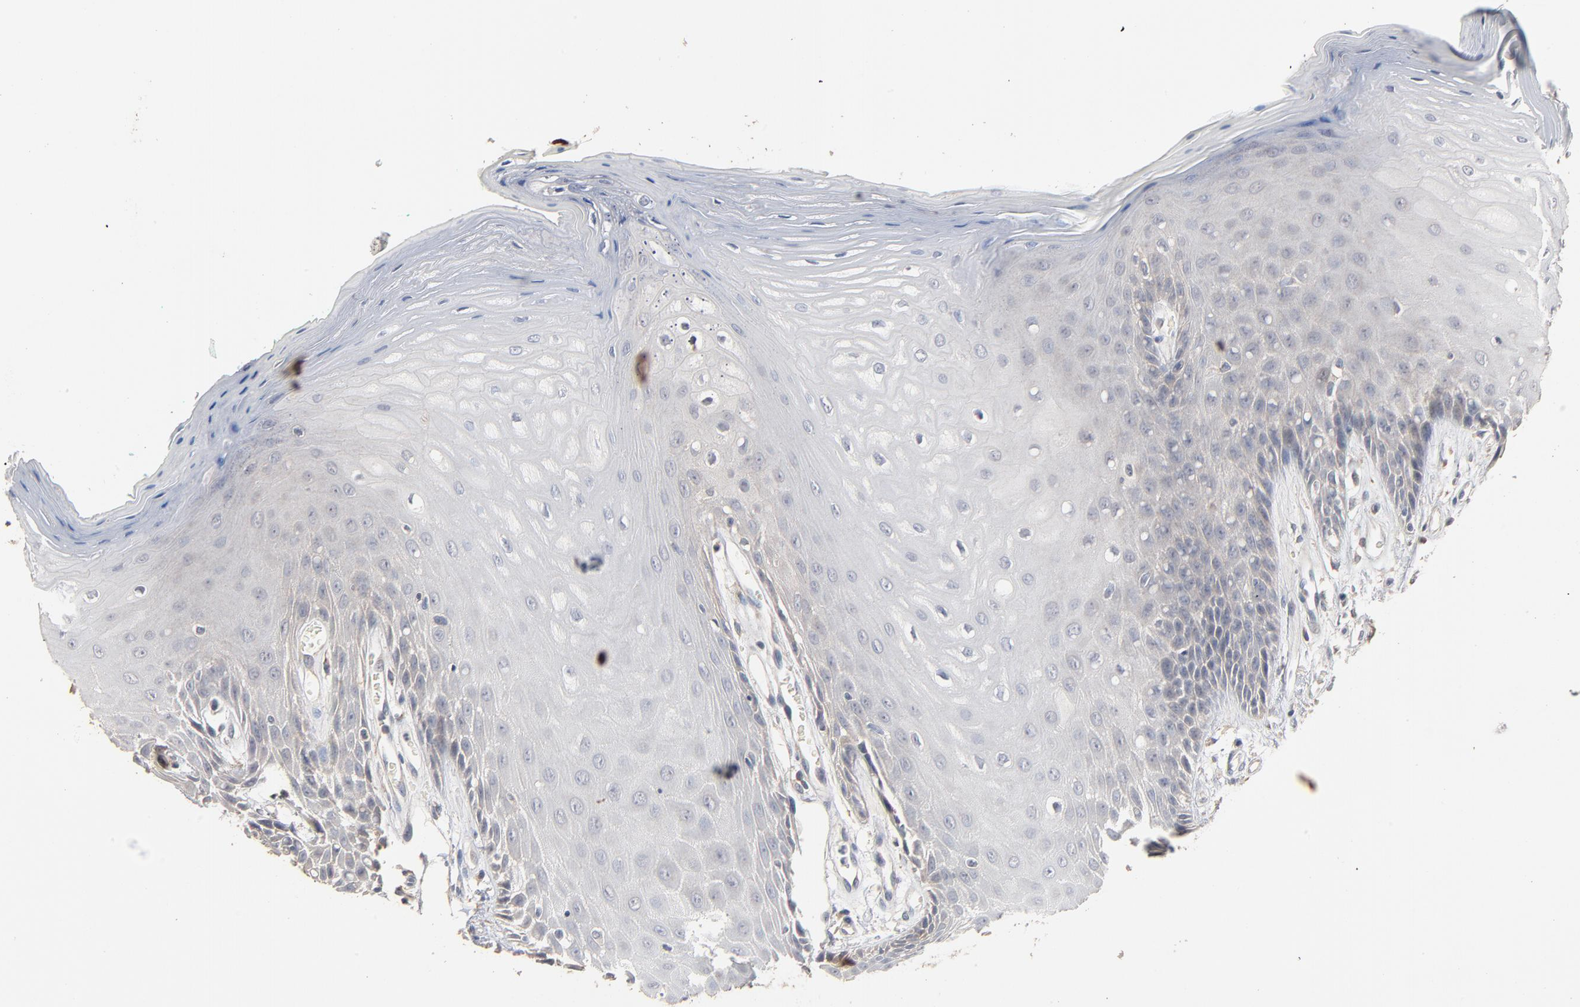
{"staining": {"intensity": "negative", "quantity": "none", "location": "none"}, "tissue": "oral mucosa", "cell_type": "Squamous epithelial cells", "image_type": "normal", "snomed": [{"axis": "morphology", "description": "Normal tissue, NOS"}, {"axis": "morphology", "description": "Squamous cell carcinoma, NOS"}, {"axis": "topography", "description": "Skeletal muscle"}, {"axis": "topography", "description": "Oral tissue"}, {"axis": "topography", "description": "Head-Neck"}], "caption": "Immunohistochemistry (IHC) photomicrograph of unremarkable human oral mucosa stained for a protein (brown), which demonstrates no staining in squamous epithelial cells.", "gene": "ZDHHC8", "patient": {"sex": "female", "age": 84}}